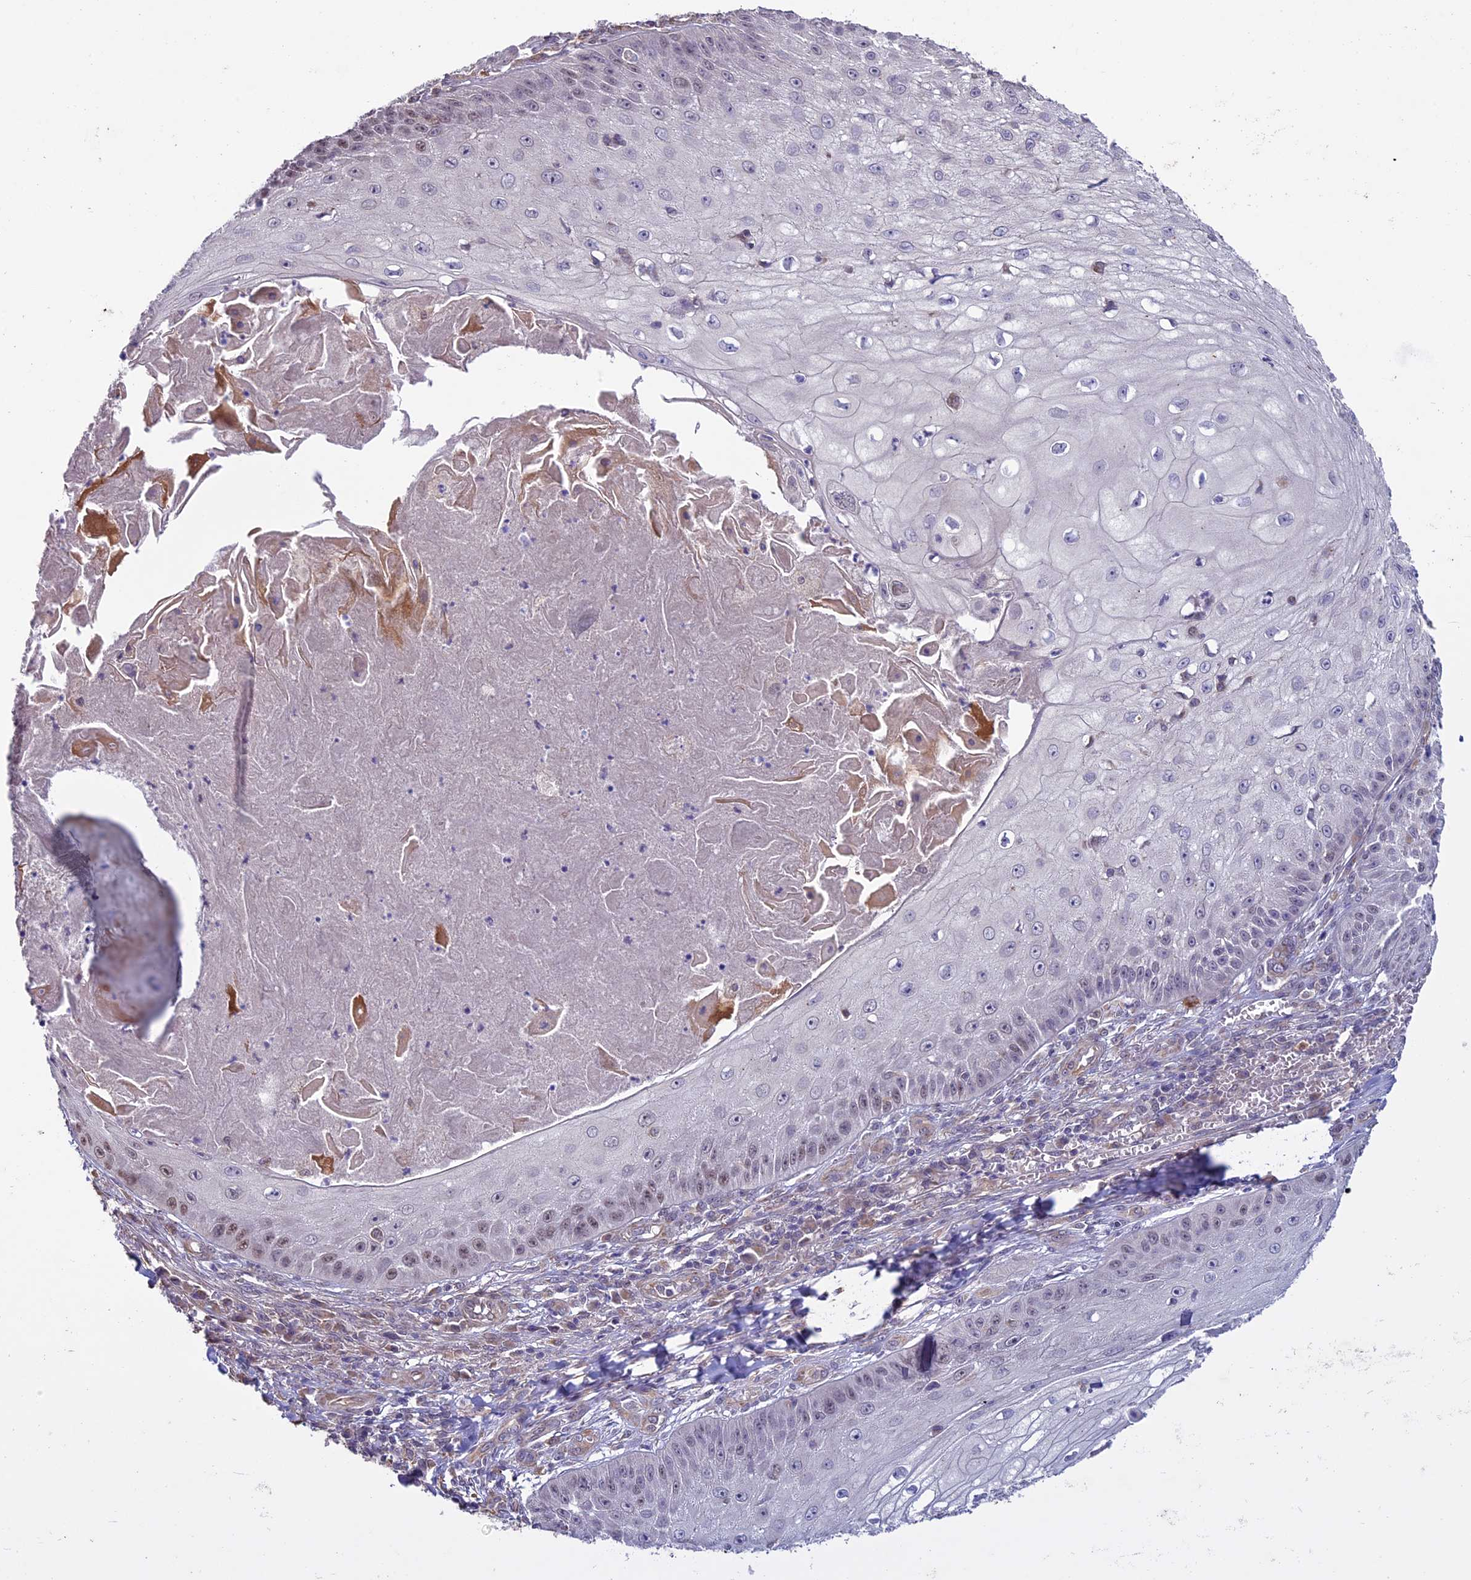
{"staining": {"intensity": "weak", "quantity": "25%-75%", "location": "nuclear"}, "tissue": "skin cancer", "cell_type": "Tumor cells", "image_type": "cancer", "snomed": [{"axis": "morphology", "description": "Squamous cell carcinoma, NOS"}, {"axis": "topography", "description": "Skin"}], "caption": "Protein expression analysis of squamous cell carcinoma (skin) reveals weak nuclear expression in about 25%-75% of tumor cells.", "gene": "C3orf70", "patient": {"sex": "male", "age": 70}}